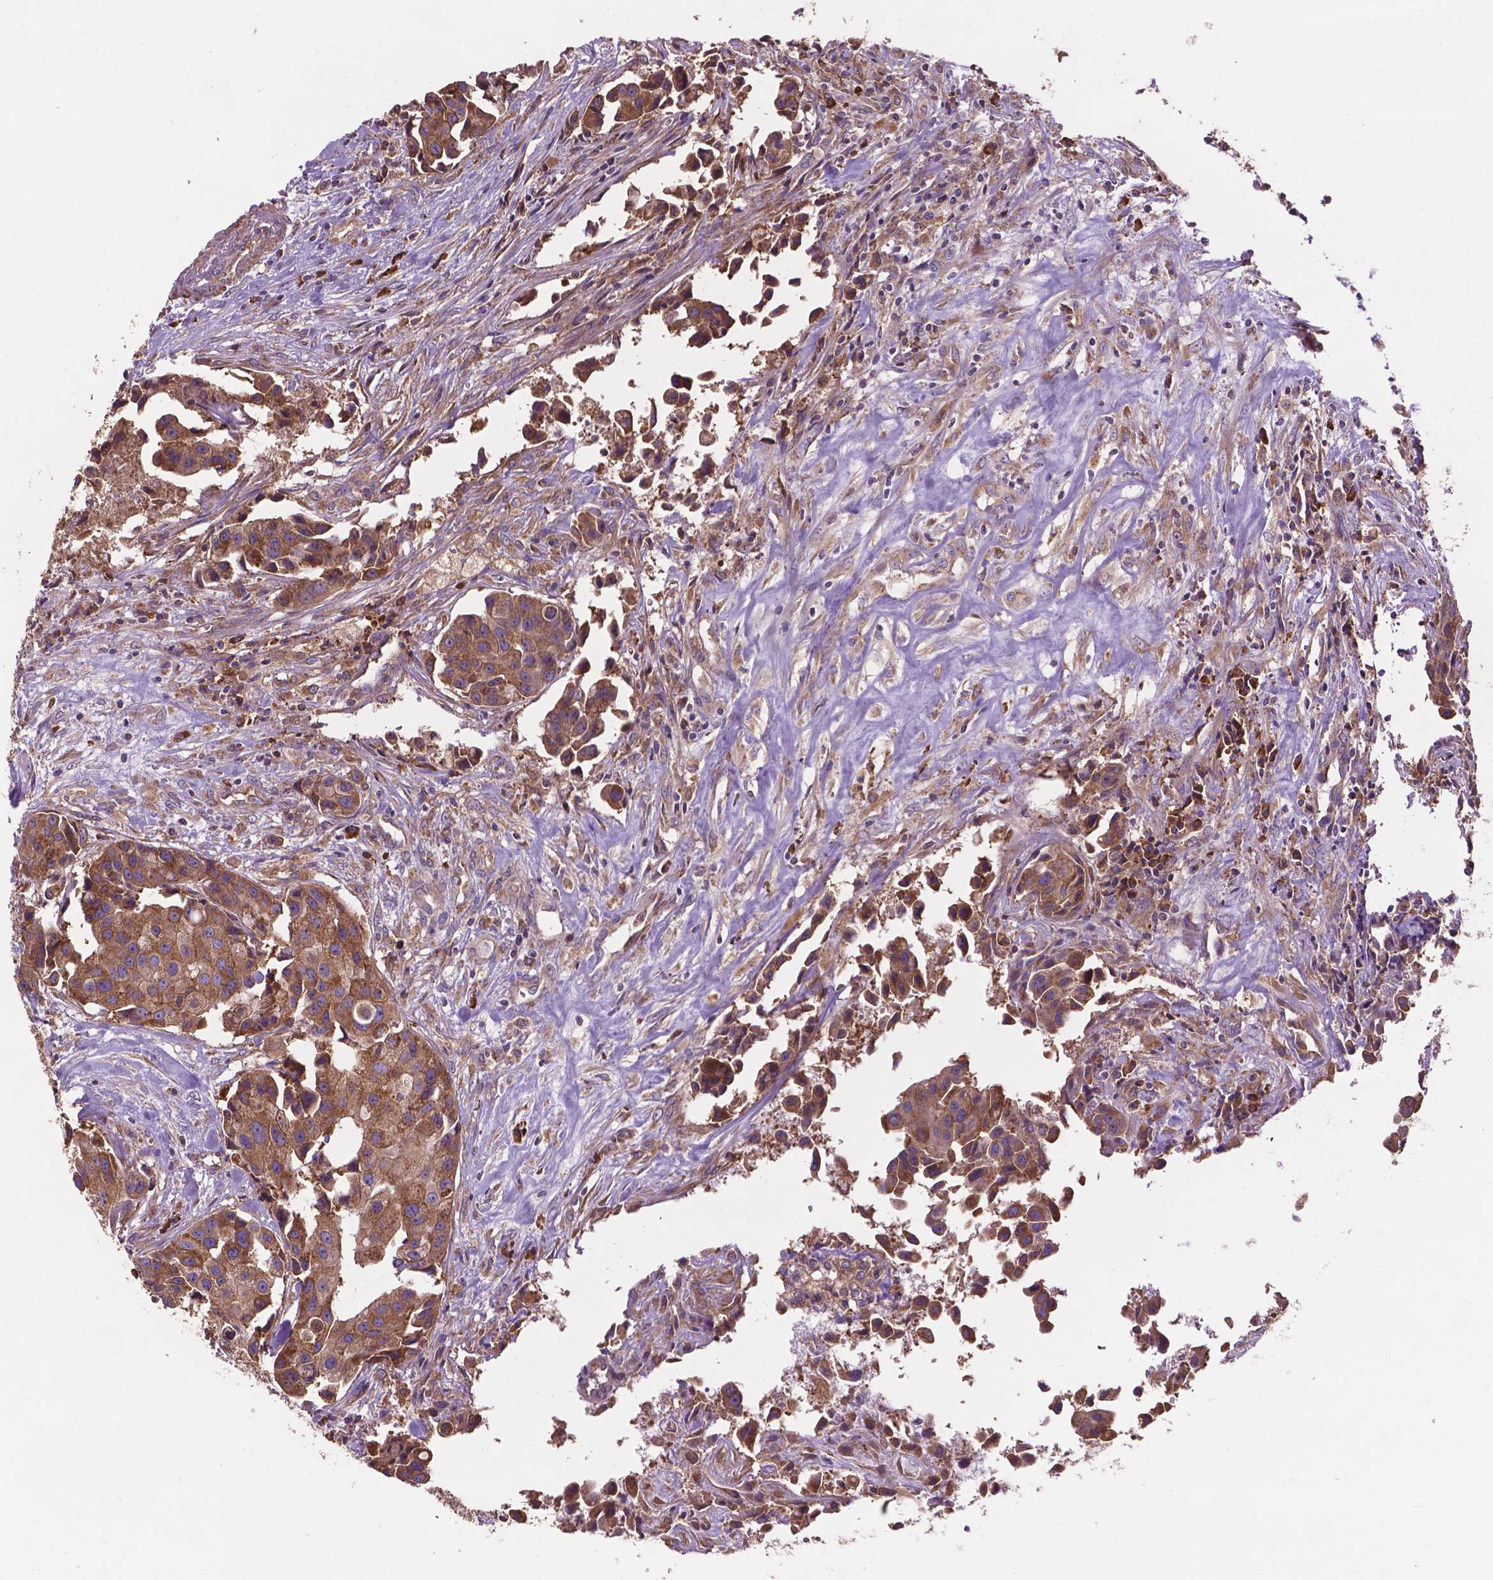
{"staining": {"intensity": "moderate", "quantity": ">75%", "location": "cytoplasmic/membranous"}, "tissue": "head and neck cancer", "cell_type": "Tumor cells", "image_type": "cancer", "snomed": [{"axis": "morphology", "description": "Adenocarcinoma, NOS"}, {"axis": "topography", "description": "Head-Neck"}], "caption": "This histopathology image displays IHC staining of human head and neck cancer (adenocarcinoma), with medium moderate cytoplasmic/membranous staining in approximately >75% of tumor cells.", "gene": "CCDC71L", "patient": {"sex": "male", "age": 76}}